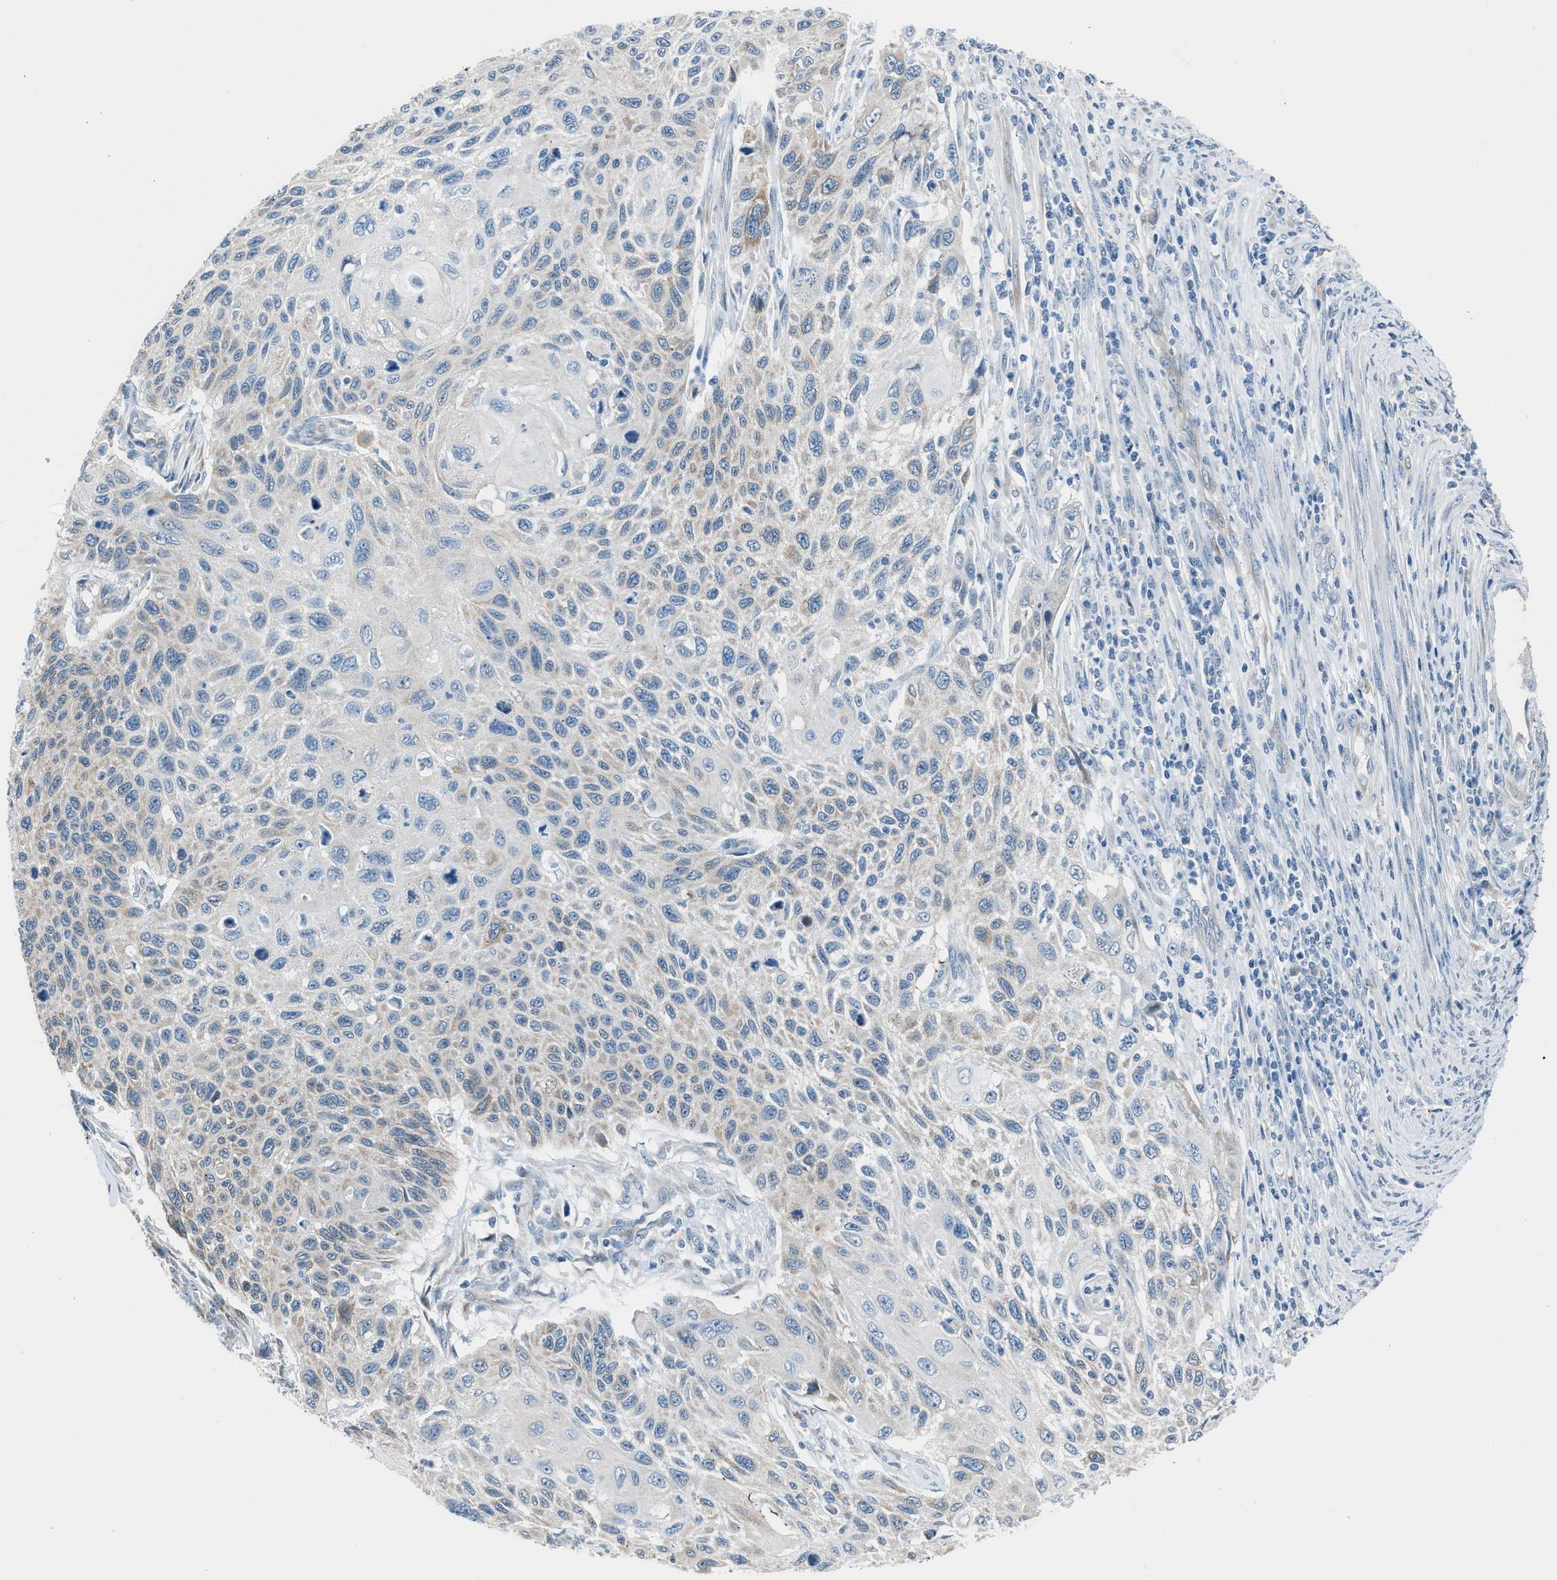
{"staining": {"intensity": "weak", "quantity": "<25%", "location": "cytoplasmic/membranous"}, "tissue": "cervical cancer", "cell_type": "Tumor cells", "image_type": "cancer", "snomed": [{"axis": "morphology", "description": "Squamous cell carcinoma, NOS"}, {"axis": "topography", "description": "Cervix"}], "caption": "IHC of human cervical squamous cell carcinoma shows no staining in tumor cells.", "gene": "RNF41", "patient": {"sex": "female", "age": 70}}